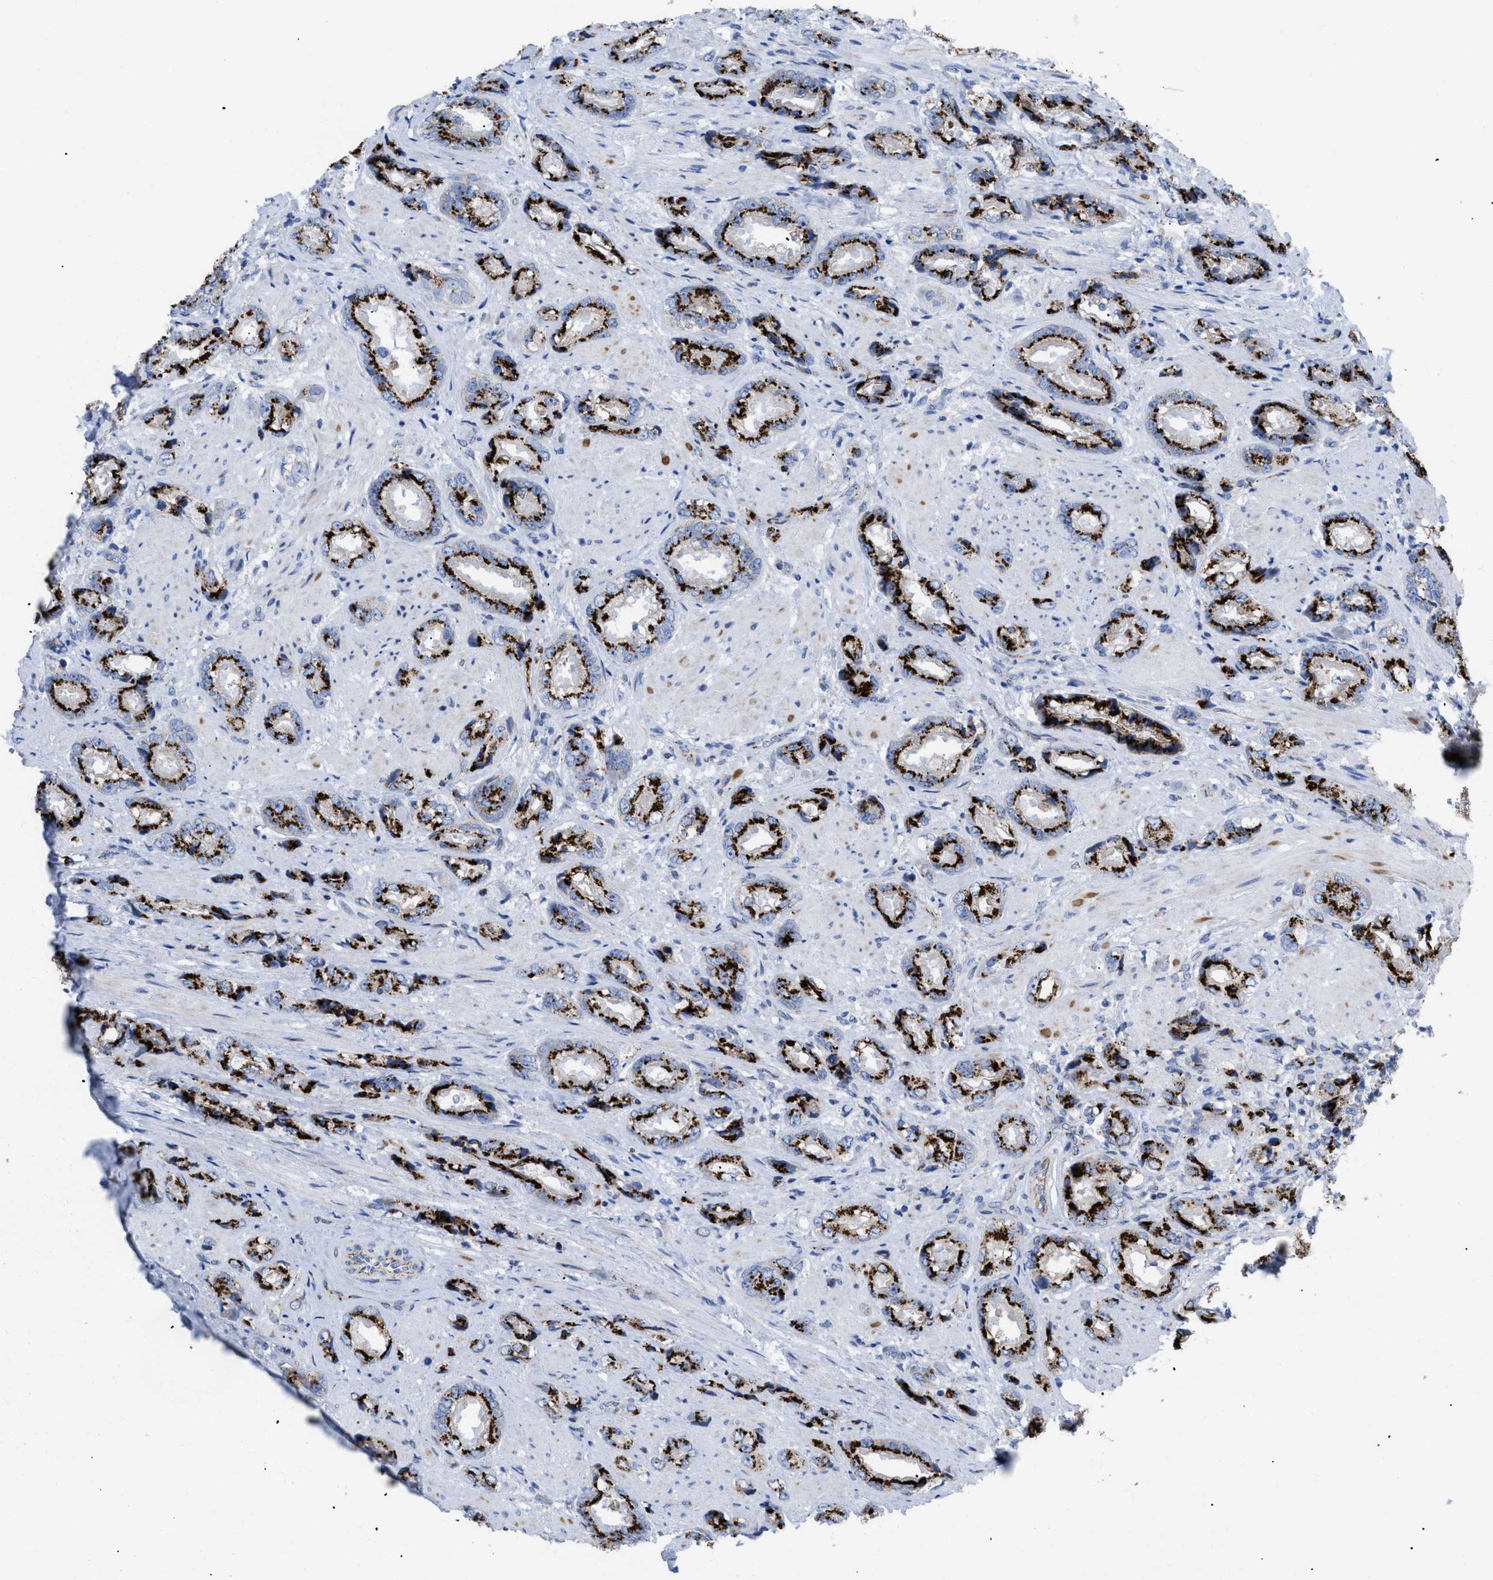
{"staining": {"intensity": "strong", "quantity": ">75%", "location": "cytoplasmic/membranous"}, "tissue": "prostate cancer", "cell_type": "Tumor cells", "image_type": "cancer", "snomed": [{"axis": "morphology", "description": "Adenocarcinoma, High grade"}, {"axis": "topography", "description": "Prostate"}], "caption": "An image showing strong cytoplasmic/membranous staining in about >75% of tumor cells in adenocarcinoma (high-grade) (prostate), as visualized by brown immunohistochemical staining.", "gene": "TMEM17", "patient": {"sex": "male", "age": 61}}